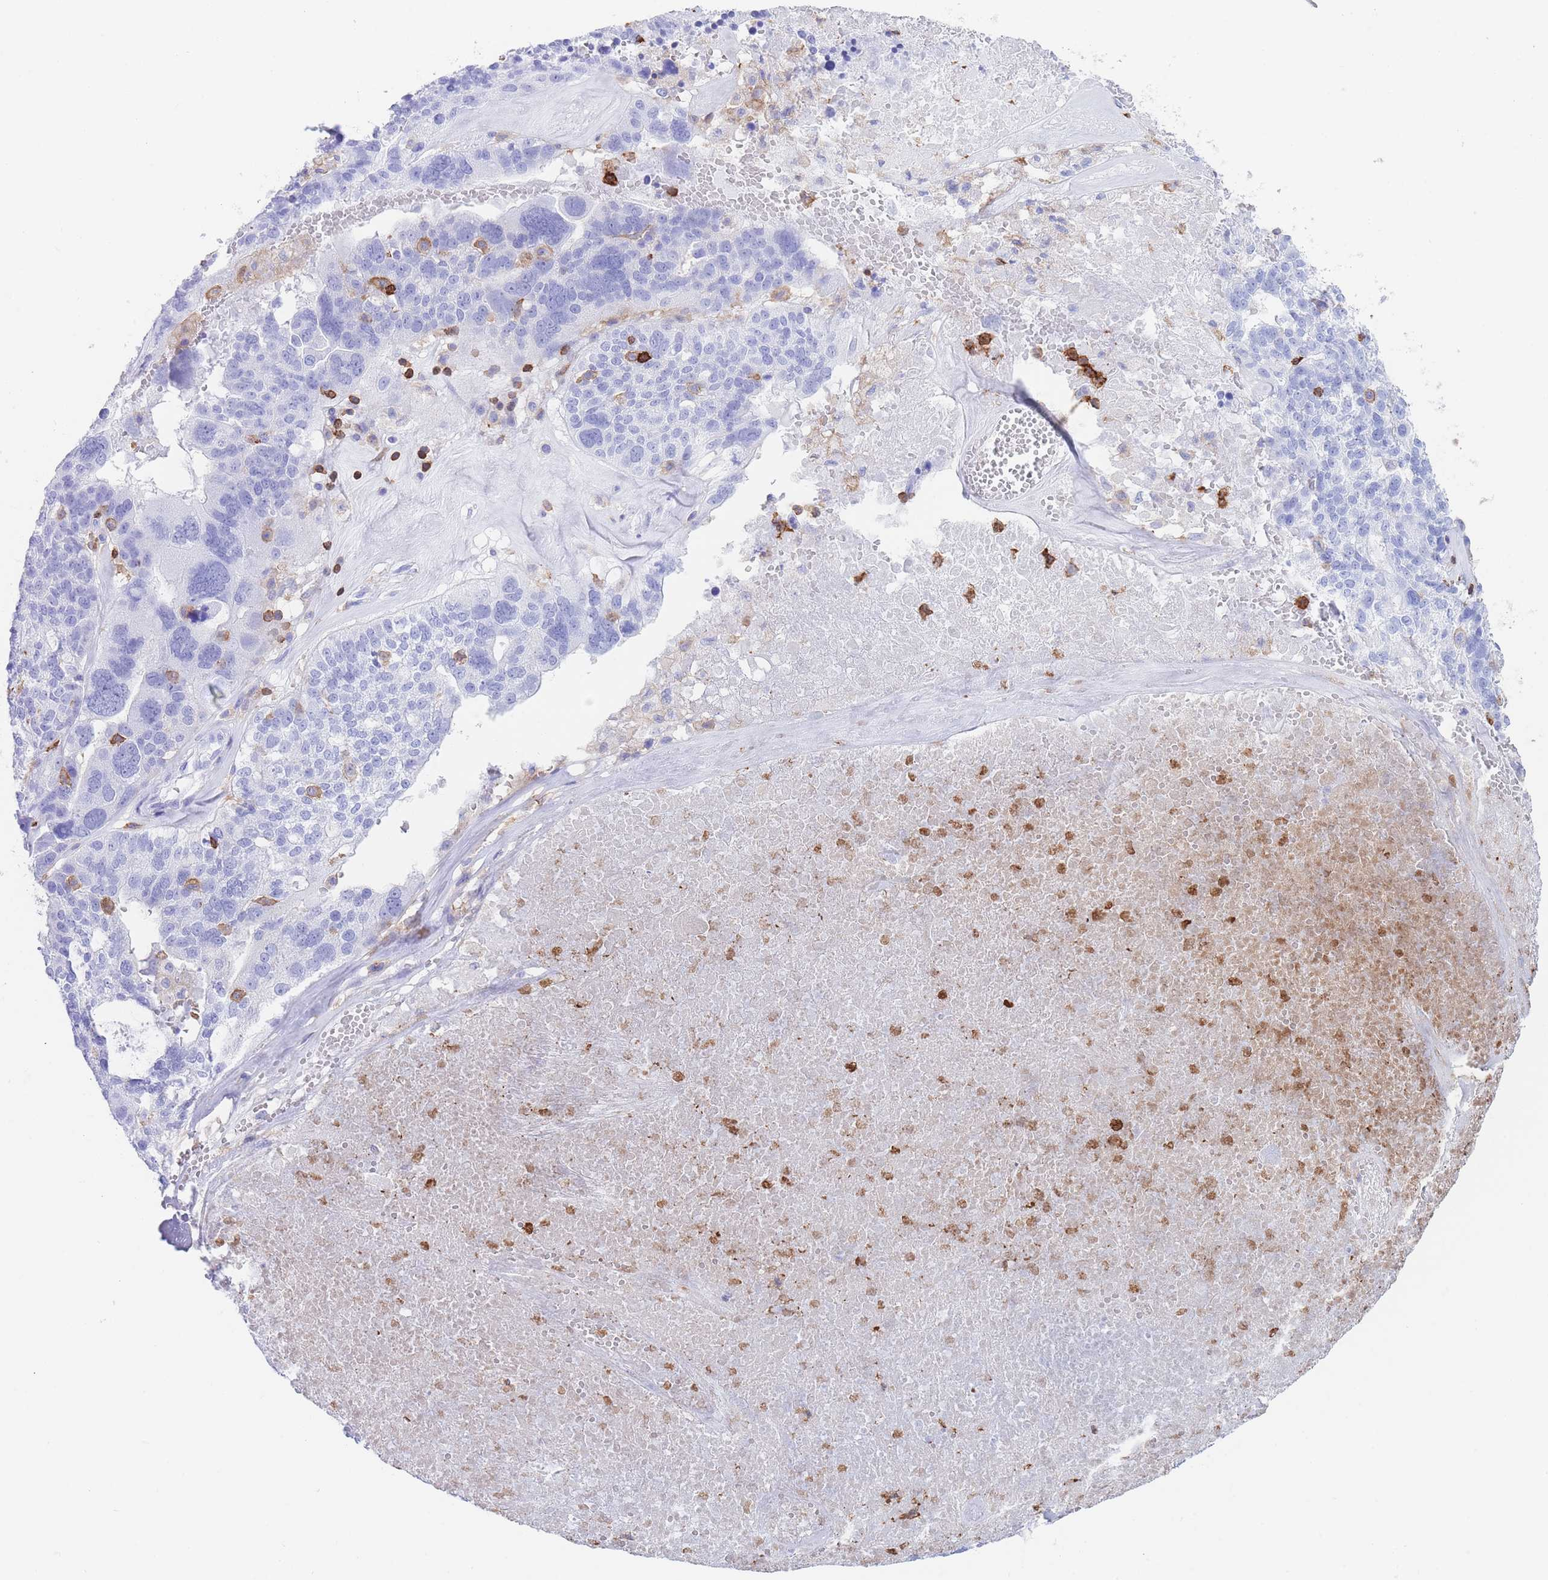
{"staining": {"intensity": "moderate", "quantity": "<25%", "location": "cytoplasmic/membranous"}, "tissue": "ovarian cancer", "cell_type": "Tumor cells", "image_type": "cancer", "snomed": [{"axis": "morphology", "description": "Cystadenocarcinoma, serous, NOS"}, {"axis": "topography", "description": "Ovary"}], "caption": "The micrograph exhibits immunohistochemical staining of serous cystadenocarcinoma (ovarian). There is moderate cytoplasmic/membranous expression is identified in approximately <25% of tumor cells.", "gene": "CORO1A", "patient": {"sex": "female", "age": 59}}